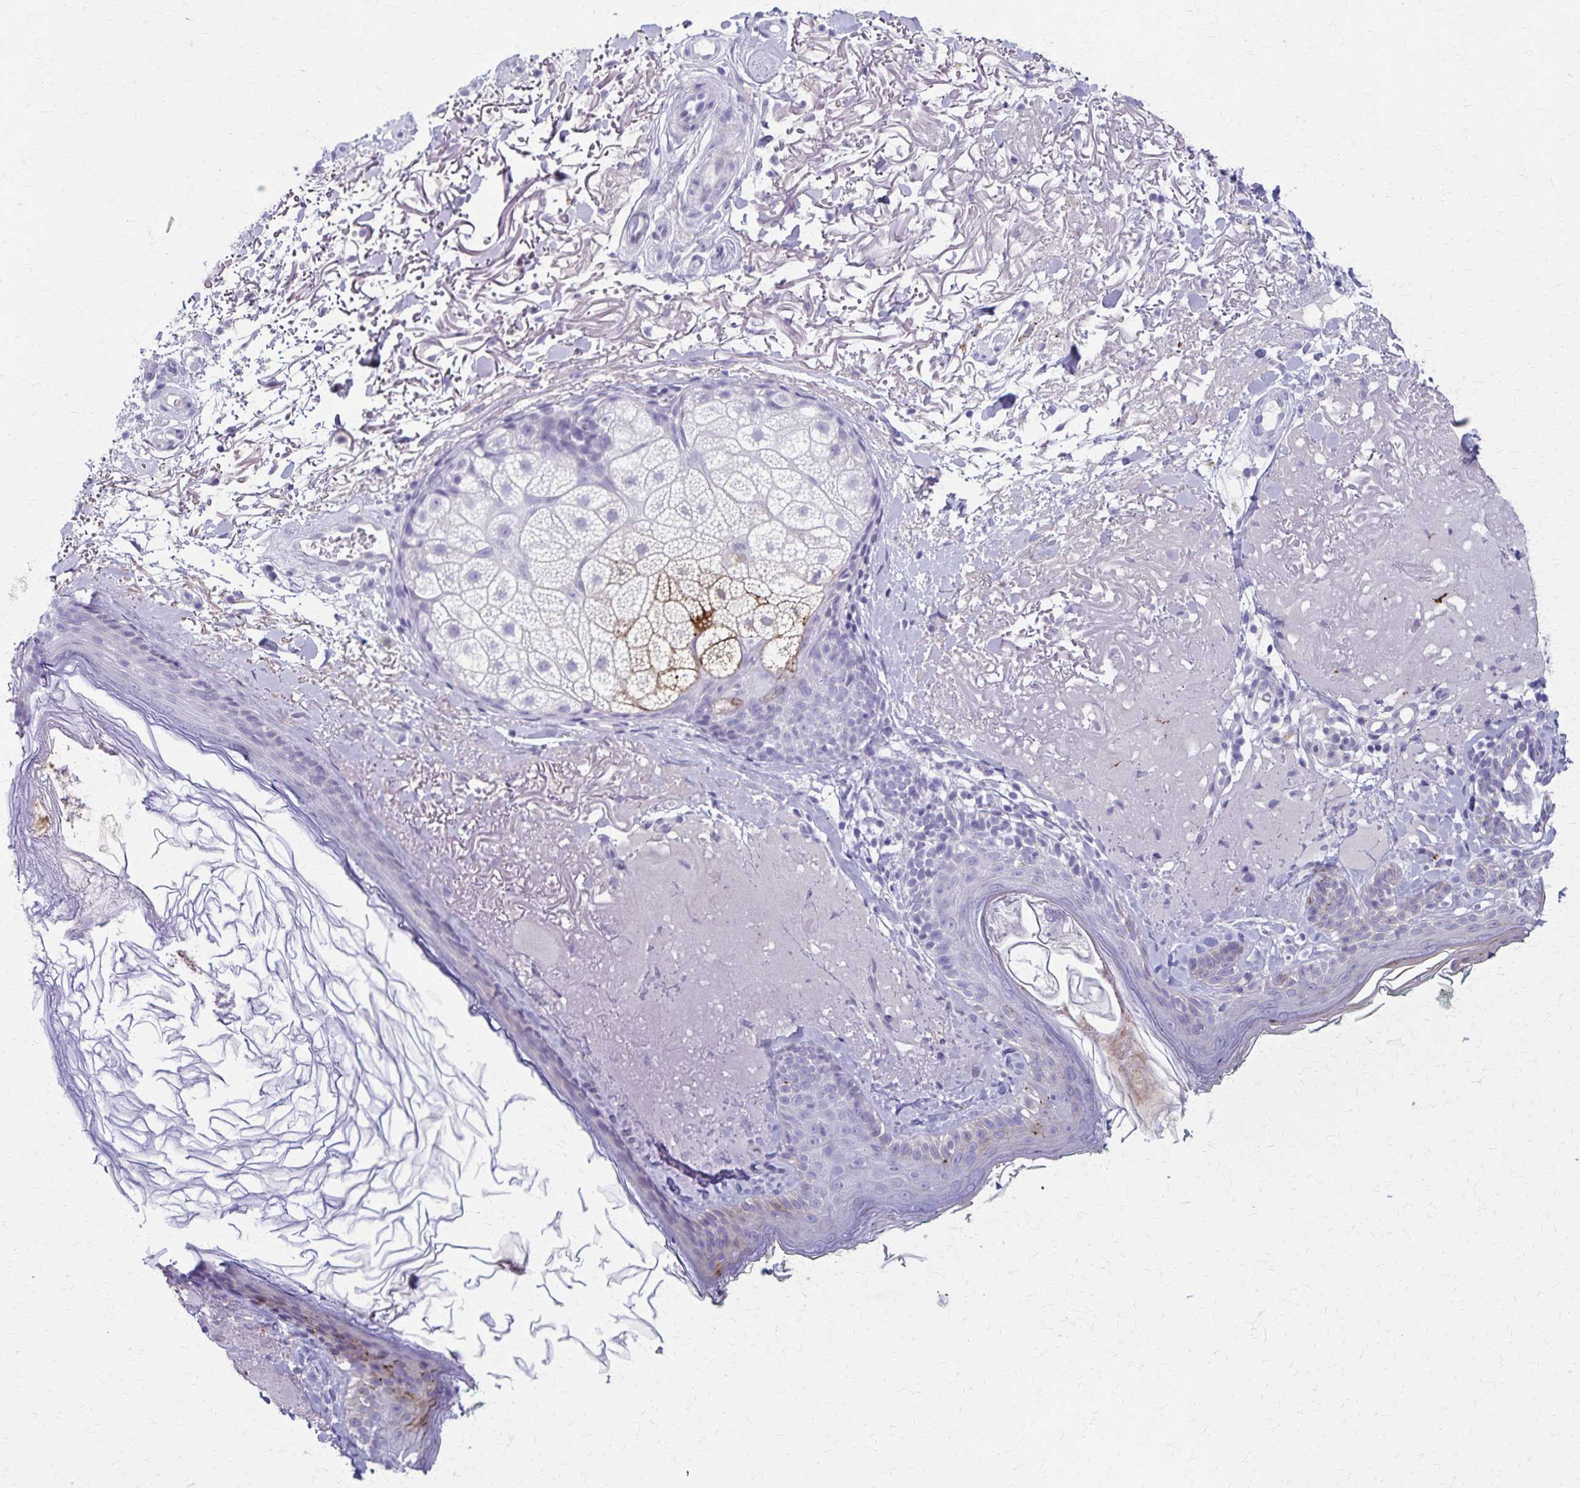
{"staining": {"intensity": "negative", "quantity": "none", "location": "none"}, "tissue": "skin", "cell_type": "Fibroblasts", "image_type": "normal", "snomed": [{"axis": "morphology", "description": "Normal tissue, NOS"}, {"axis": "topography", "description": "Skin"}], "caption": "This is a photomicrograph of immunohistochemistry staining of unremarkable skin, which shows no expression in fibroblasts. The staining is performed using DAB (3,3'-diaminobenzidine) brown chromogen with nuclei counter-stained in using hematoxylin.", "gene": "TMEM60", "patient": {"sex": "male", "age": 73}}